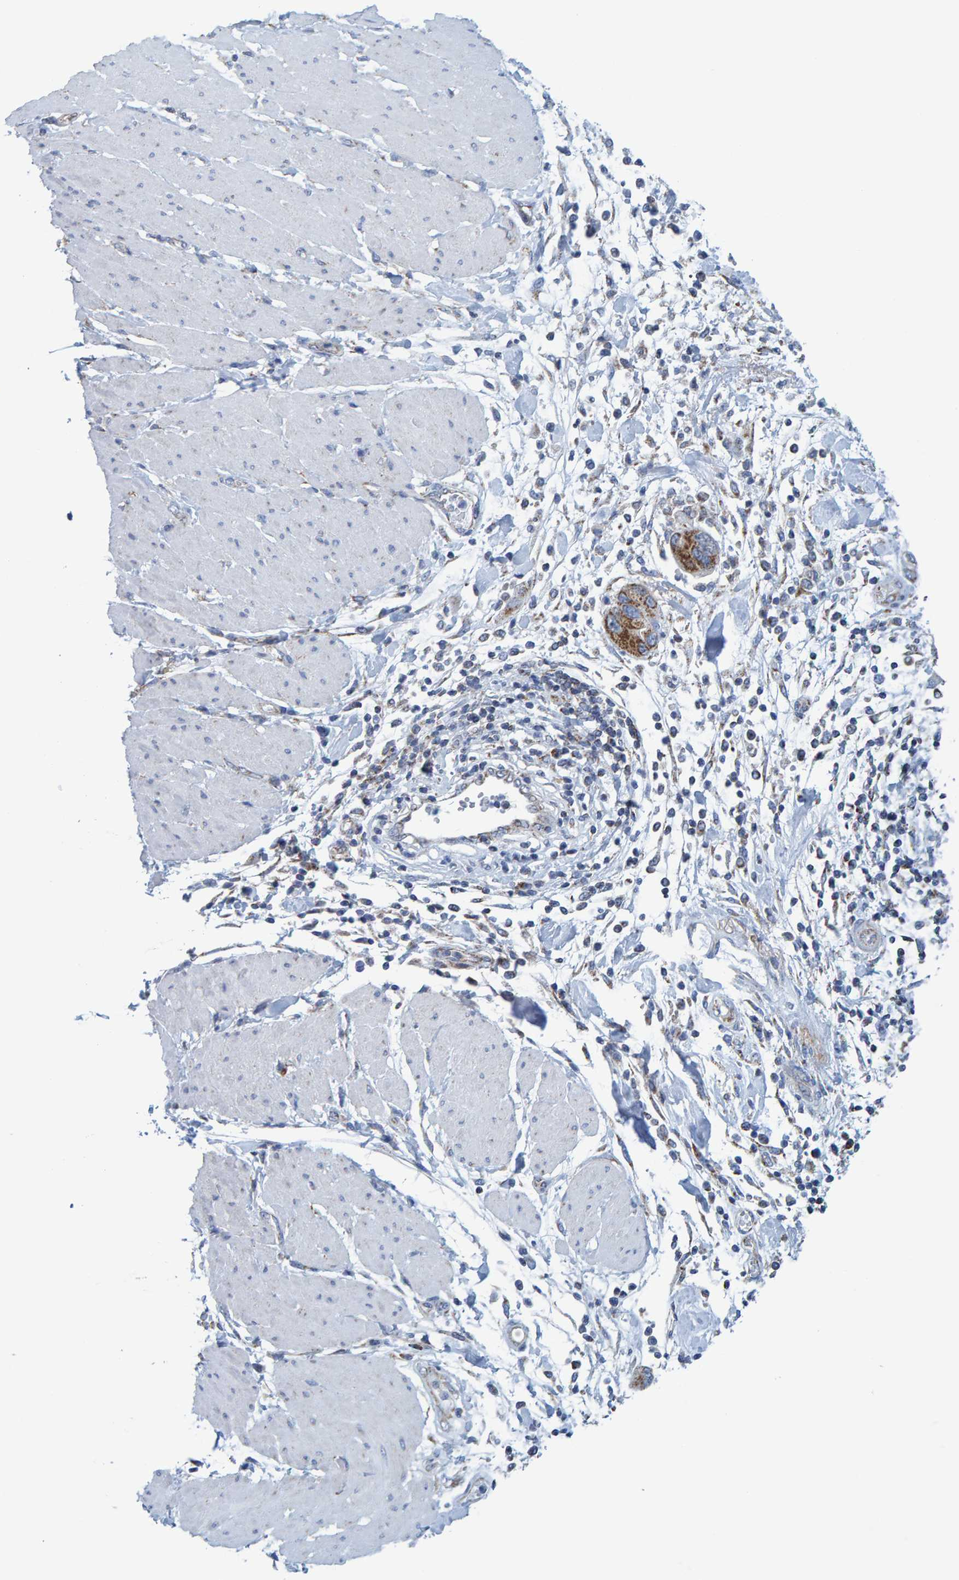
{"staining": {"intensity": "strong", "quantity": ">75%", "location": "cytoplasmic/membranous"}, "tissue": "pancreatic cancer", "cell_type": "Tumor cells", "image_type": "cancer", "snomed": [{"axis": "morphology", "description": "Normal tissue, NOS"}, {"axis": "morphology", "description": "Adenocarcinoma, NOS"}, {"axis": "topography", "description": "Pancreas"}], "caption": "Immunohistochemistry (DAB (3,3'-diaminobenzidine)) staining of human pancreatic adenocarcinoma shows strong cytoplasmic/membranous protein positivity in approximately >75% of tumor cells.", "gene": "MRPS7", "patient": {"sex": "female", "age": 71}}